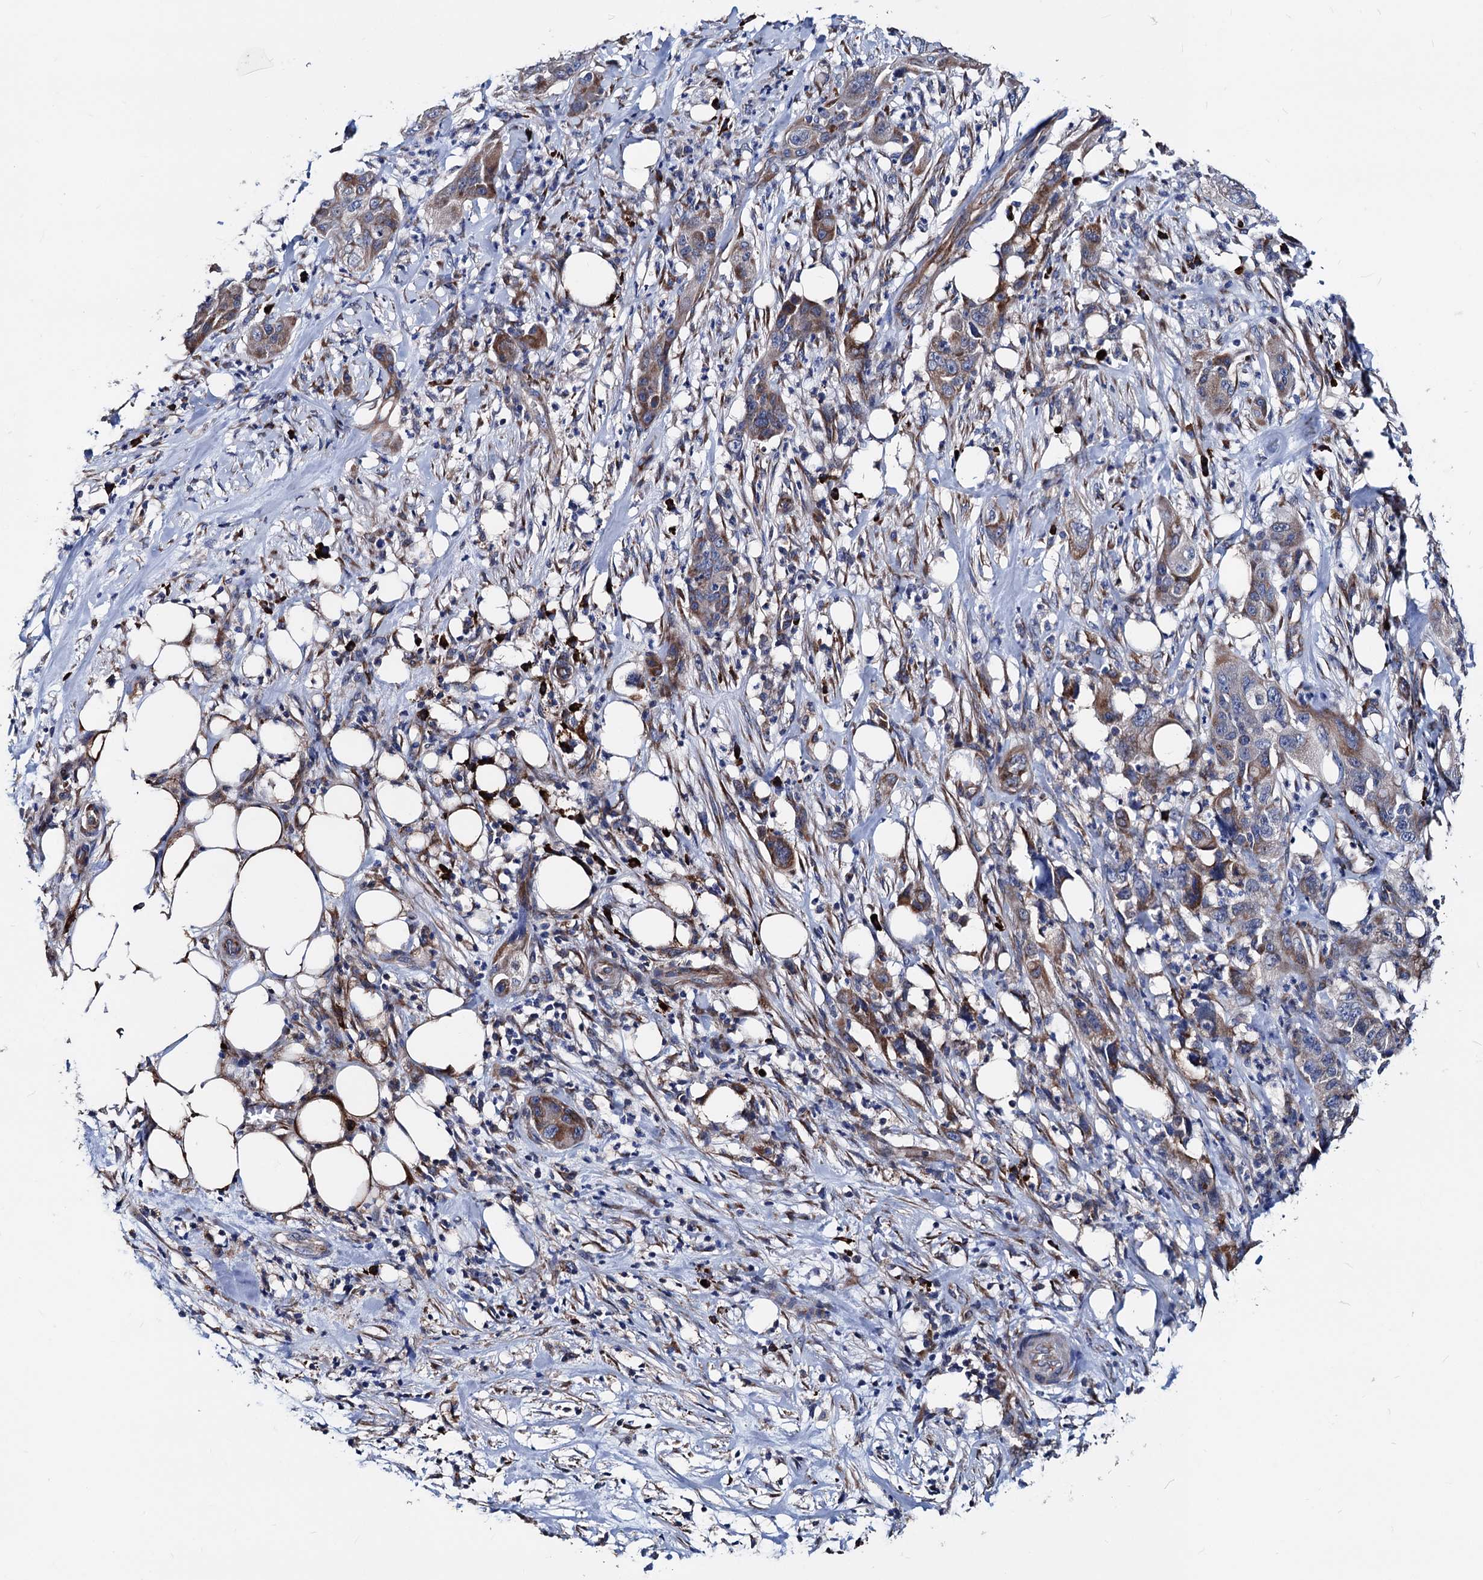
{"staining": {"intensity": "moderate", "quantity": "25%-75%", "location": "cytoplasmic/membranous"}, "tissue": "pancreatic cancer", "cell_type": "Tumor cells", "image_type": "cancer", "snomed": [{"axis": "morphology", "description": "Adenocarcinoma, NOS"}, {"axis": "topography", "description": "Pancreas"}], "caption": "The micrograph exhibits a brown stain indicating the presence of a protein in the cytoplasmic/membranous of tumor cells in pancreatic cancer (adenocarcinoma).", "gene": "AKAP11", "patient": {"sex": "female", "age": 78}}